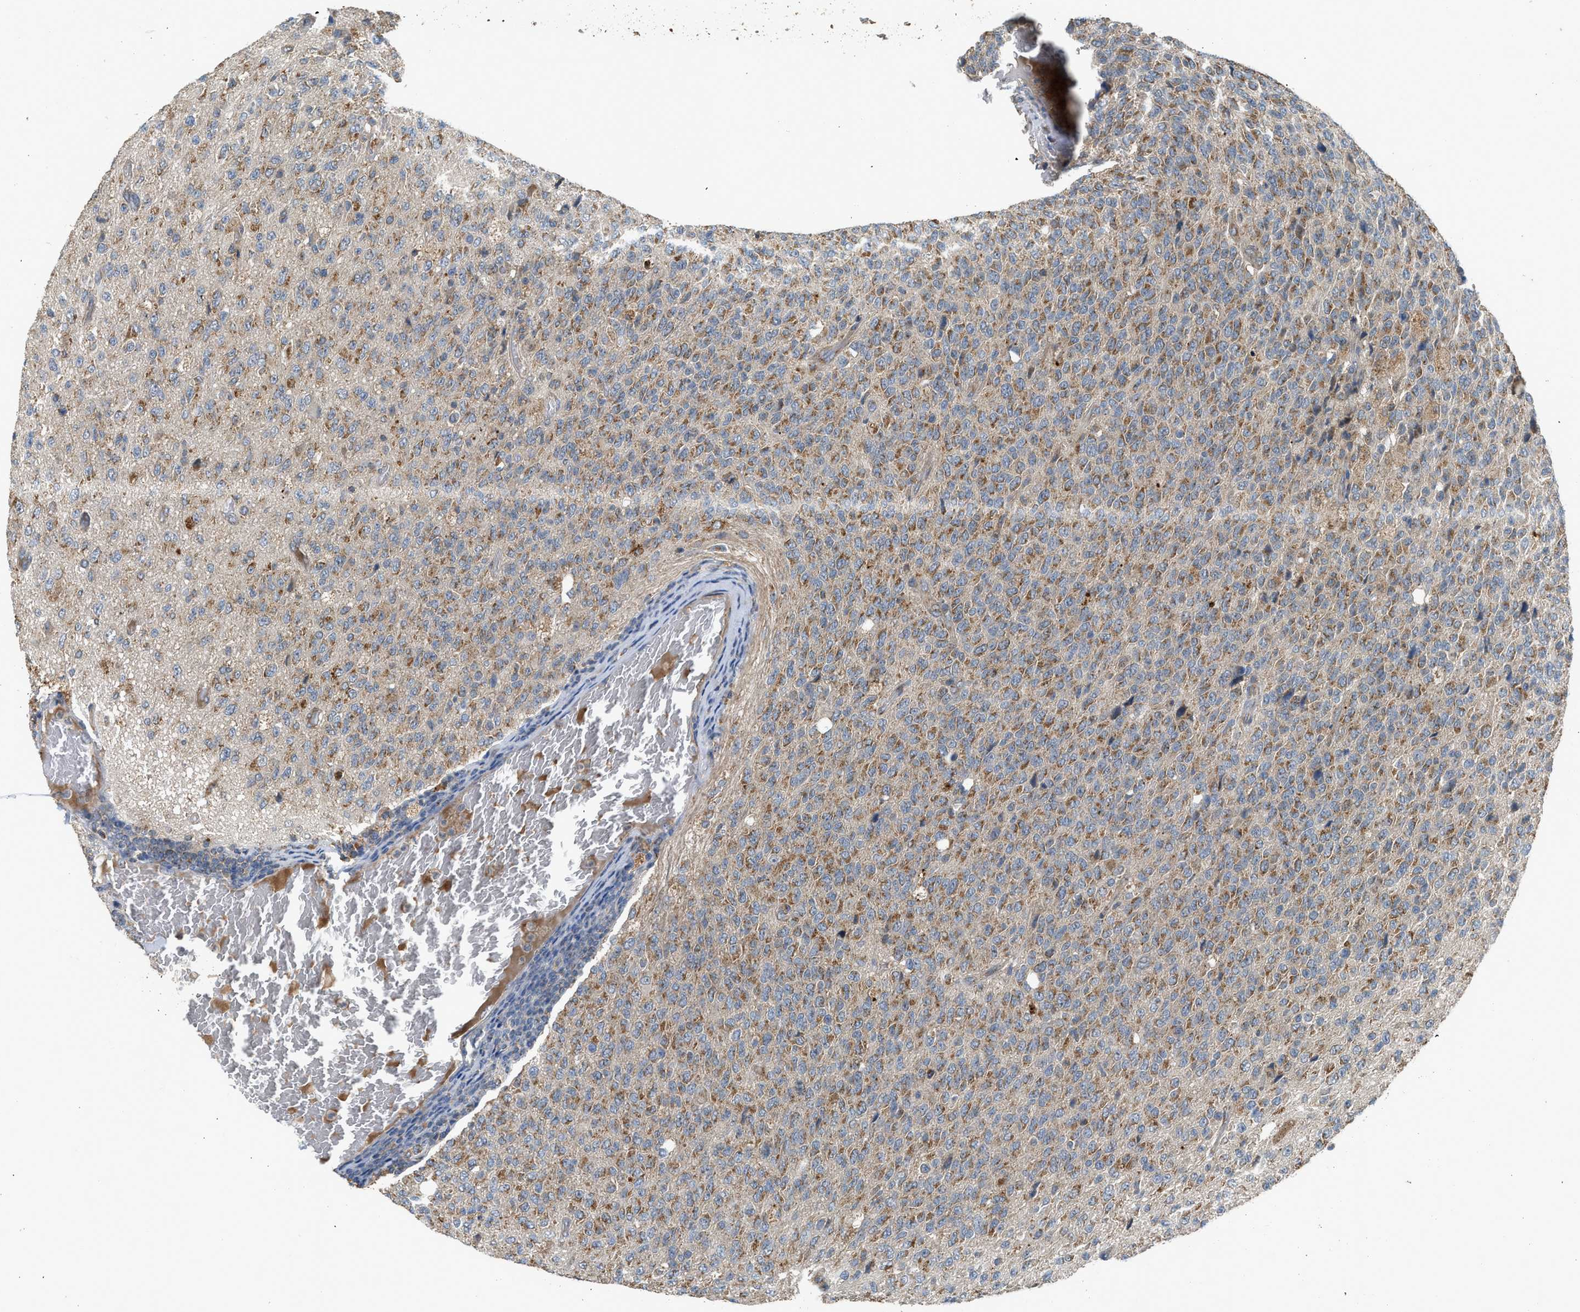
{"staining": {"intensity": "strong", "quantity": "25%-75%", "location": "cytoplasmic/membranous"}, "tissue": "glioma", "cell_type": "Tumor cells", "image_type": "cancer", "snomed": [{"axis": "morphology", "description": "Glioma, malignant, High grade"}, {"axis": "topography", "description": "pancreas cauda"}], "caption": "IHC micrograph of neoplastic tissue: glioma stained using immunohistochemistry (IHC) shows high levels of strong protein expression localized specifically in the cytoplasmic/membranous of tumor cells, appearing as a cytoplasmic/membranous brown color.", "gene": "STARD3", "patient": {"sex": "male", "age": 60}}